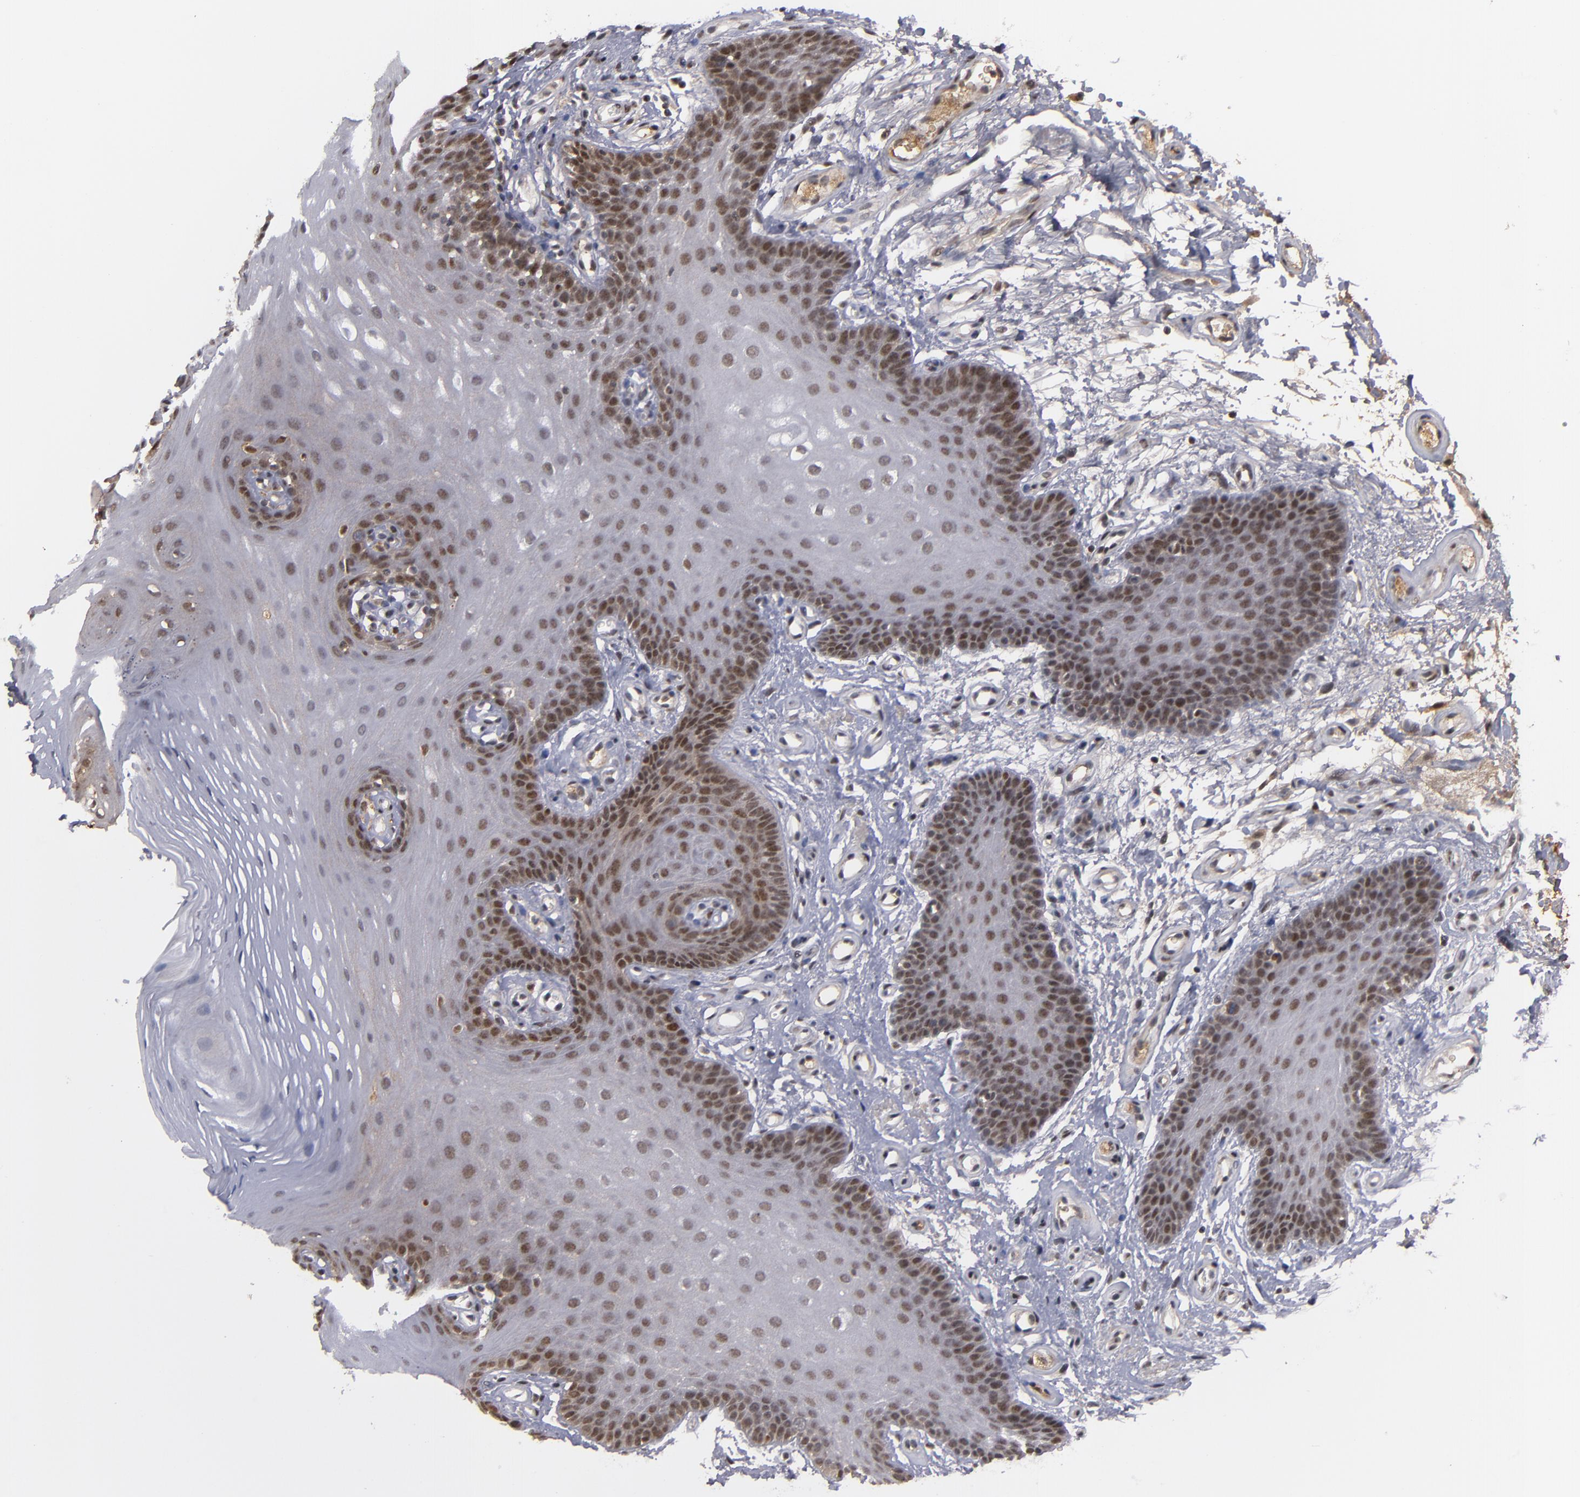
{"staining": {"intensity": "moderate", "quantity": "25%-75%", "location": "nuclear"}, "tissue": "oral mucosa", "cell_type": "Squamous epithelial cells", "image_type": "normal", "snomed": [{"axis": "morphology", "description": "Normal tissue, NOS"}, {"axis": "topography", "description": "Oral tissue"}], "caption": "Moderate nuclear positivity is present in about 25%-75% of squamous epithelial cells in unremarkable oral mucosa.", "gene": "ZNF234", "patient": {"sex": "male", "age": 62}}